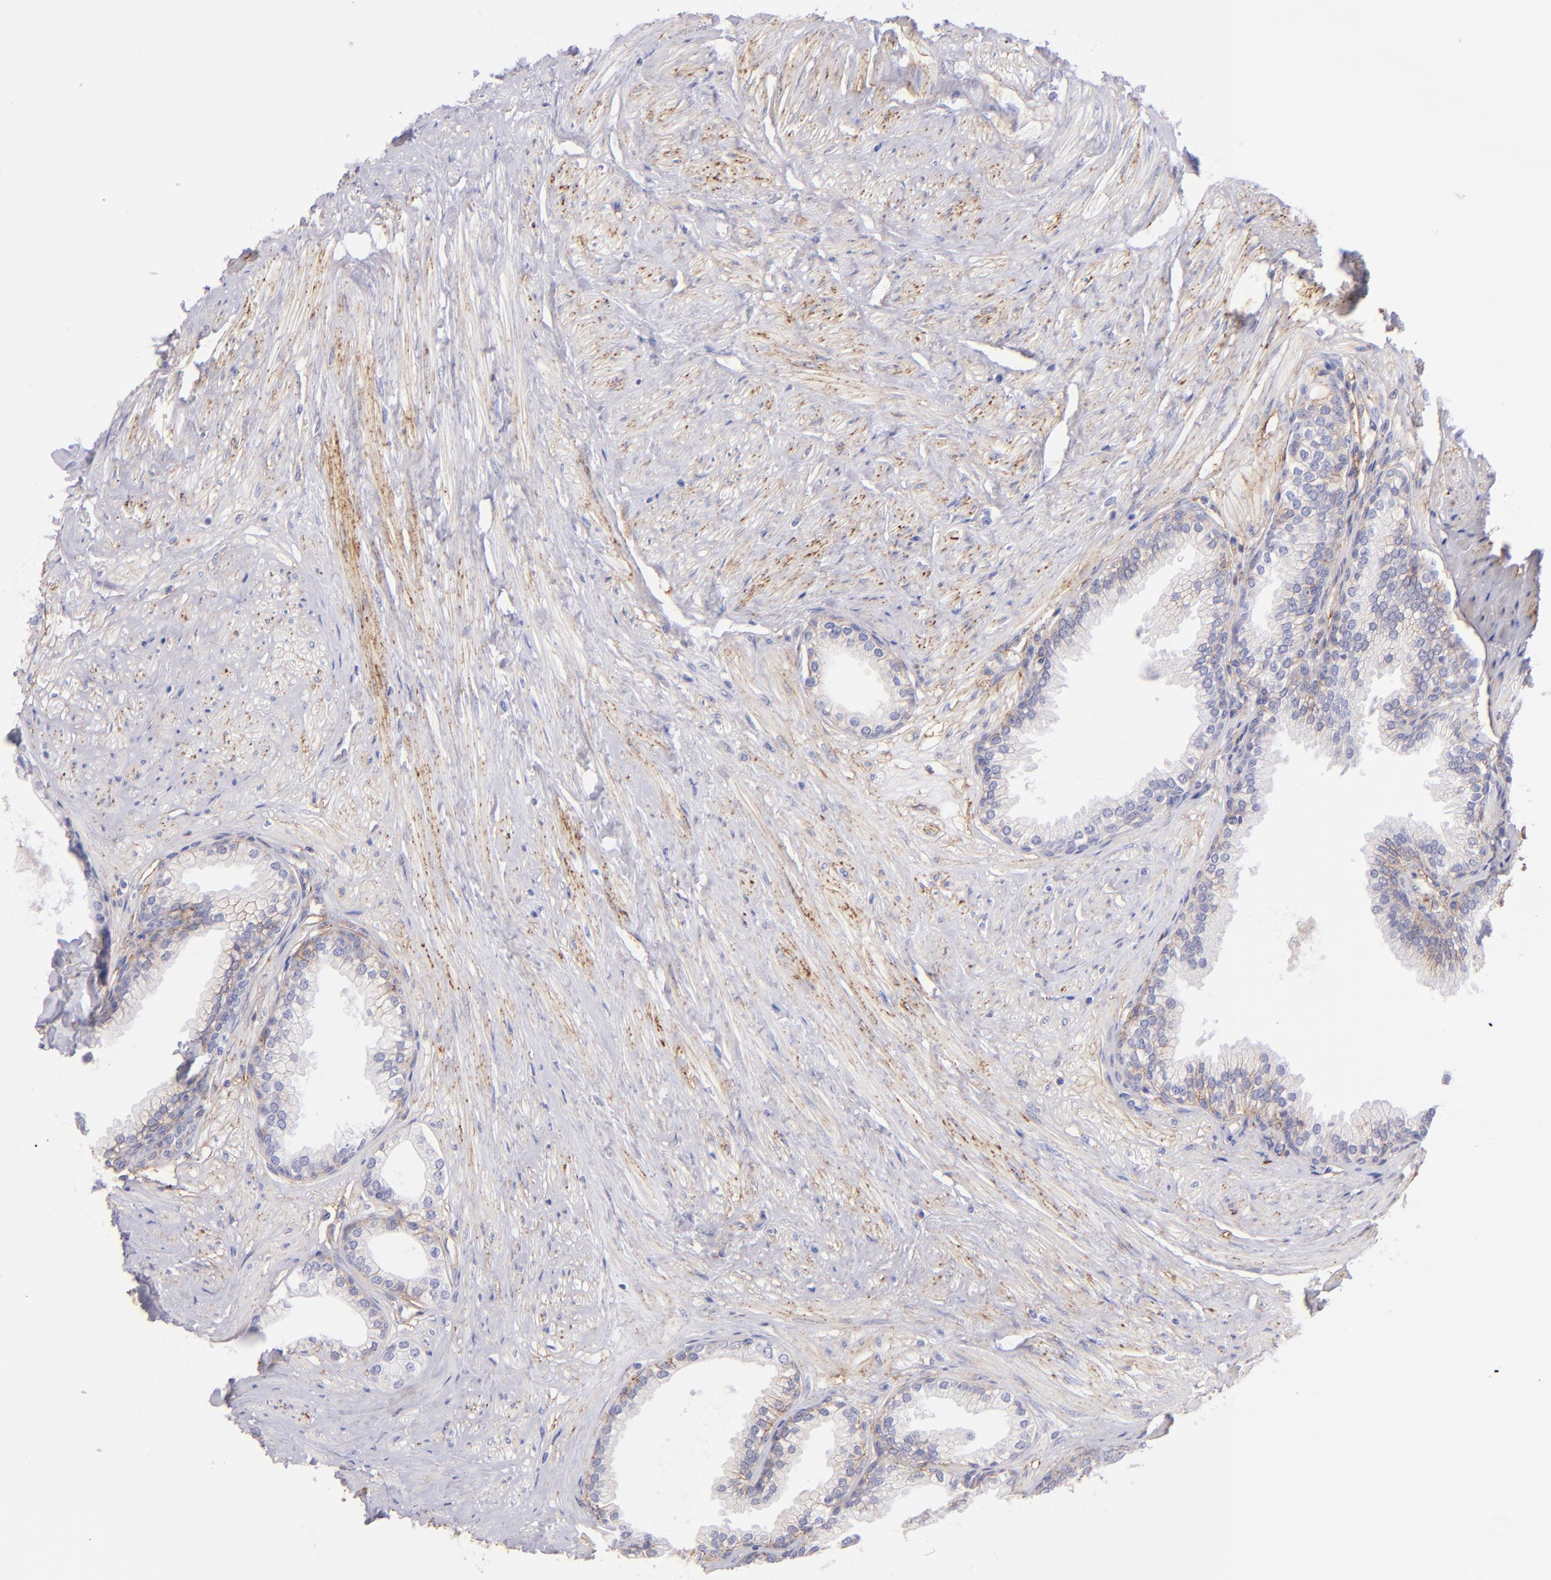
{"staining": {"intensity": "negative", "quantity": "none", "location": "none"}, "tissue": "prostate", "cell_type": "Glandular cells", "image_type": "normal", "snomed": [{"axis": "morphology", "description": "Normal tissue, NOS"}, {"axis": "topography", "description": "Prostate"}], "caption": "Glandular cells show no significant positivity in normal prostate.", "gene": "CD81", "patient": {"sex": "male", "age": 64}}